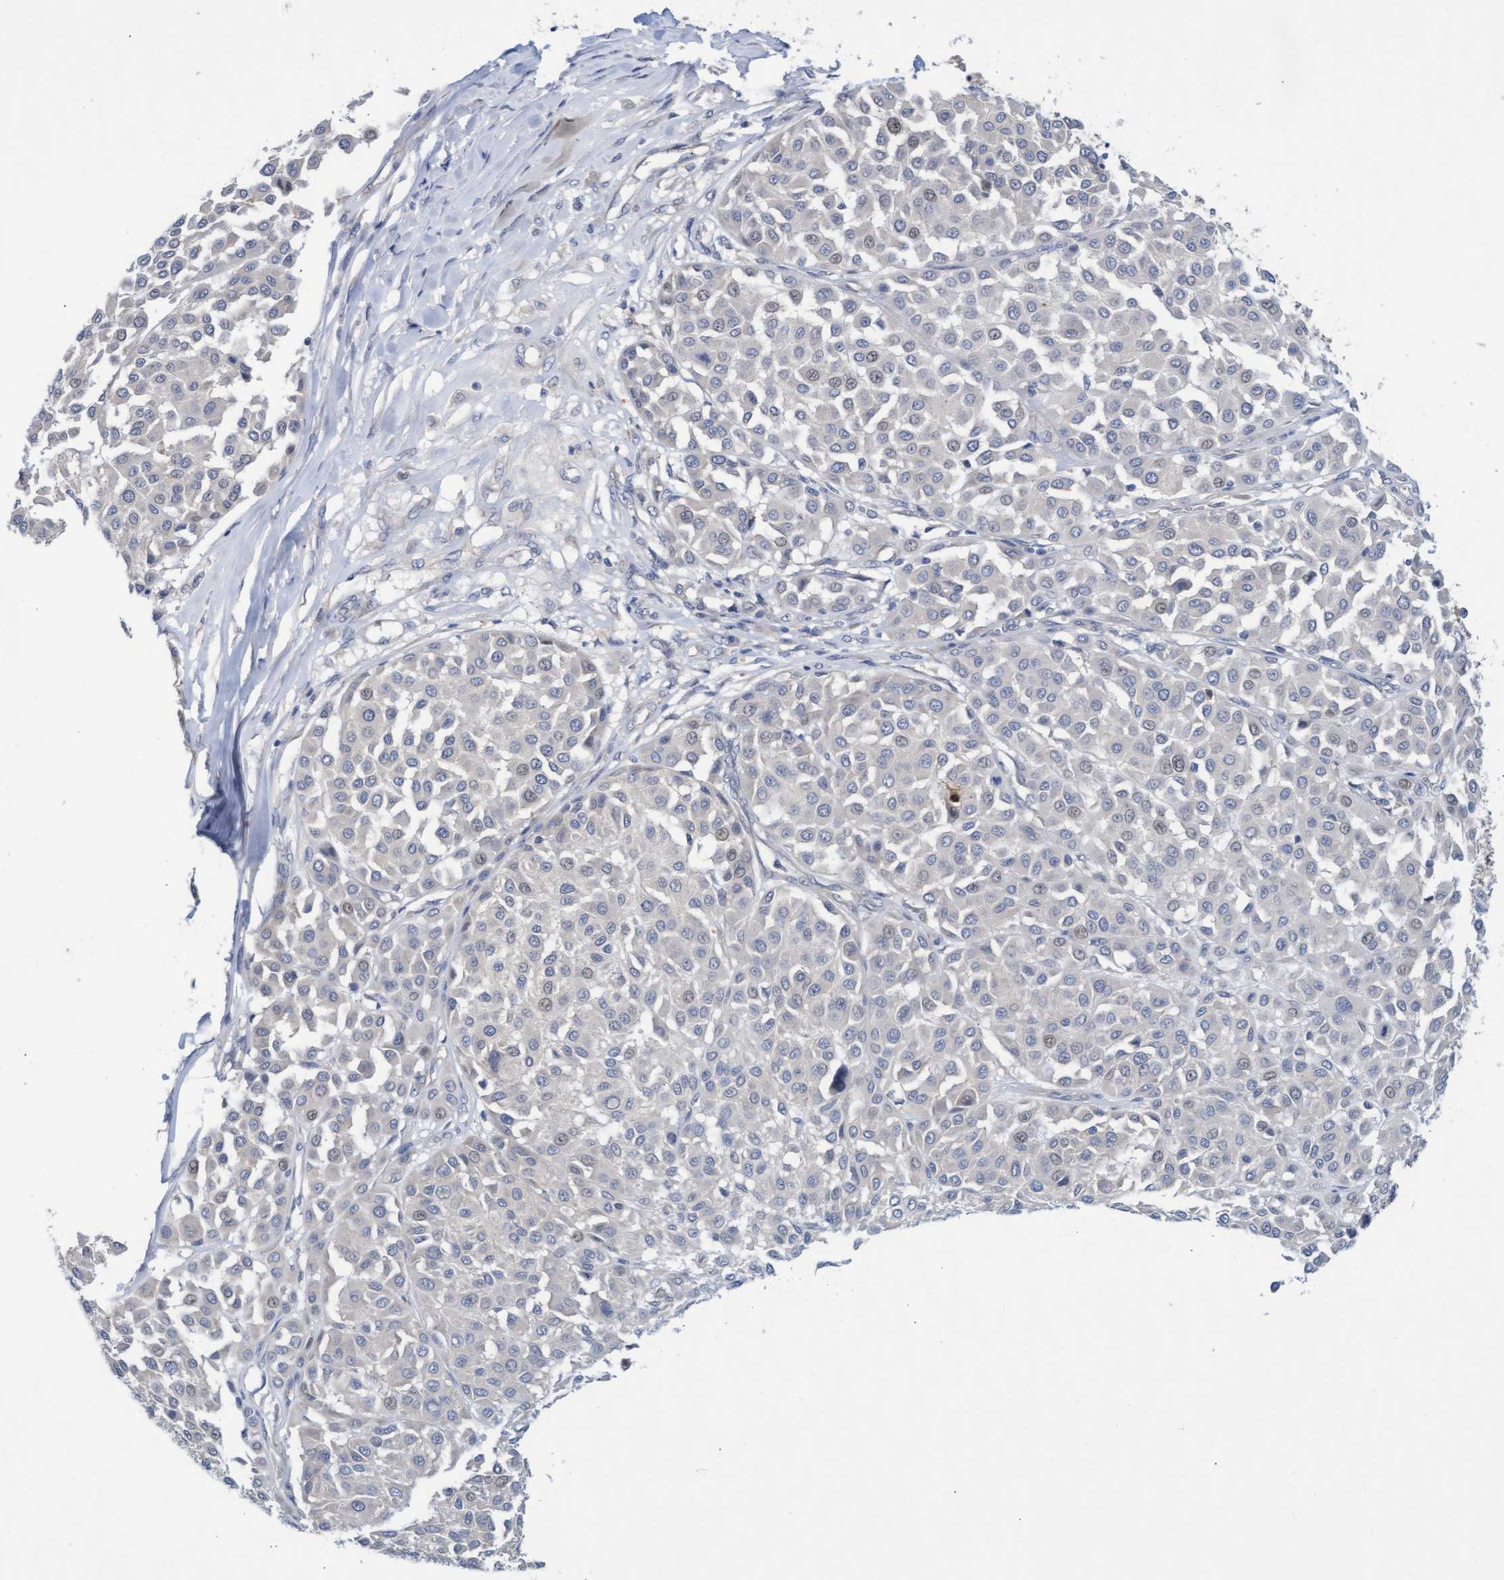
{"staining": {"intensity": "weak", "quantity": "<25%", "location": "nuclear"}, "tissue": "melanoma", "cell_type": "Tumor cells", "image_type": "cancer", "snomed": [{"axis": "morphology", "description": "Malignant melanoma, Metastatic site"}, {"axis": "topography", "description": "Soft tissue"}], "caption": "IHC micrograph of human malignant melanoma (metastatic site) stained for a protein (brown), which shows no expression in tumor cells. The staining was performed using DAB to visualize the protein expression in brown, while the nuclei were stained in blue with hematoxylin (Magnification: 20x).", "gene": "ABCF2", "patient": {"sex": "male", "age": 41}}